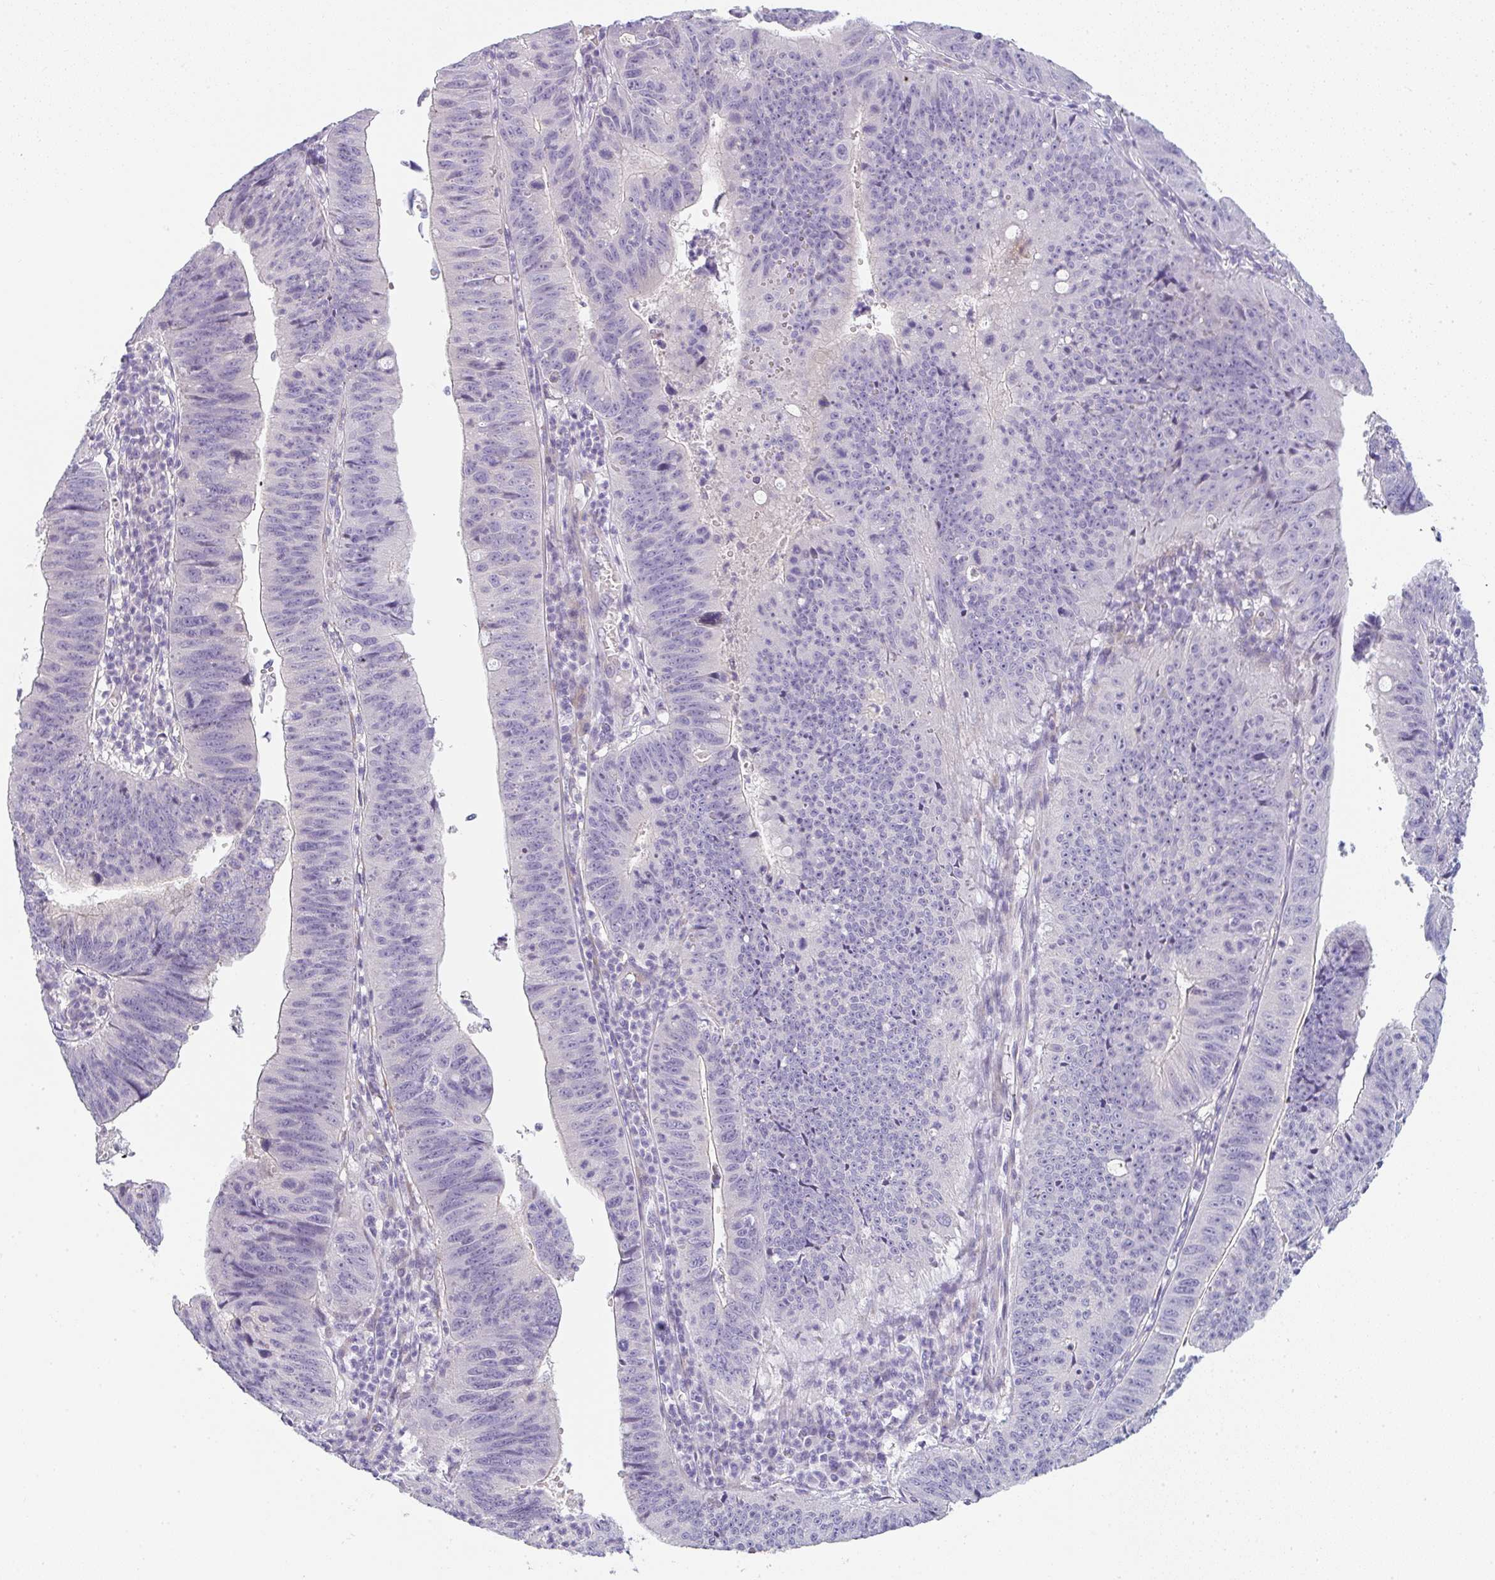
{"staining": {"intensity": "negative", "quantity": "none", "location": "none"}, "tissue": "stomach cancer", "cell_type": "Tumor cells", "image_type": "cancer", "snomed": [{"axis": "morphology", "description": "Adenocarcinoma, NOS"}, {"axis": "topography", "description": "Stomach"}], "caption": "Histopathology image shows no protein positivity in tumor cells of stomach adenocarcinoma tissue.", "gene": "LPAR4", "patient": {"sex": "male", "age": 59}}